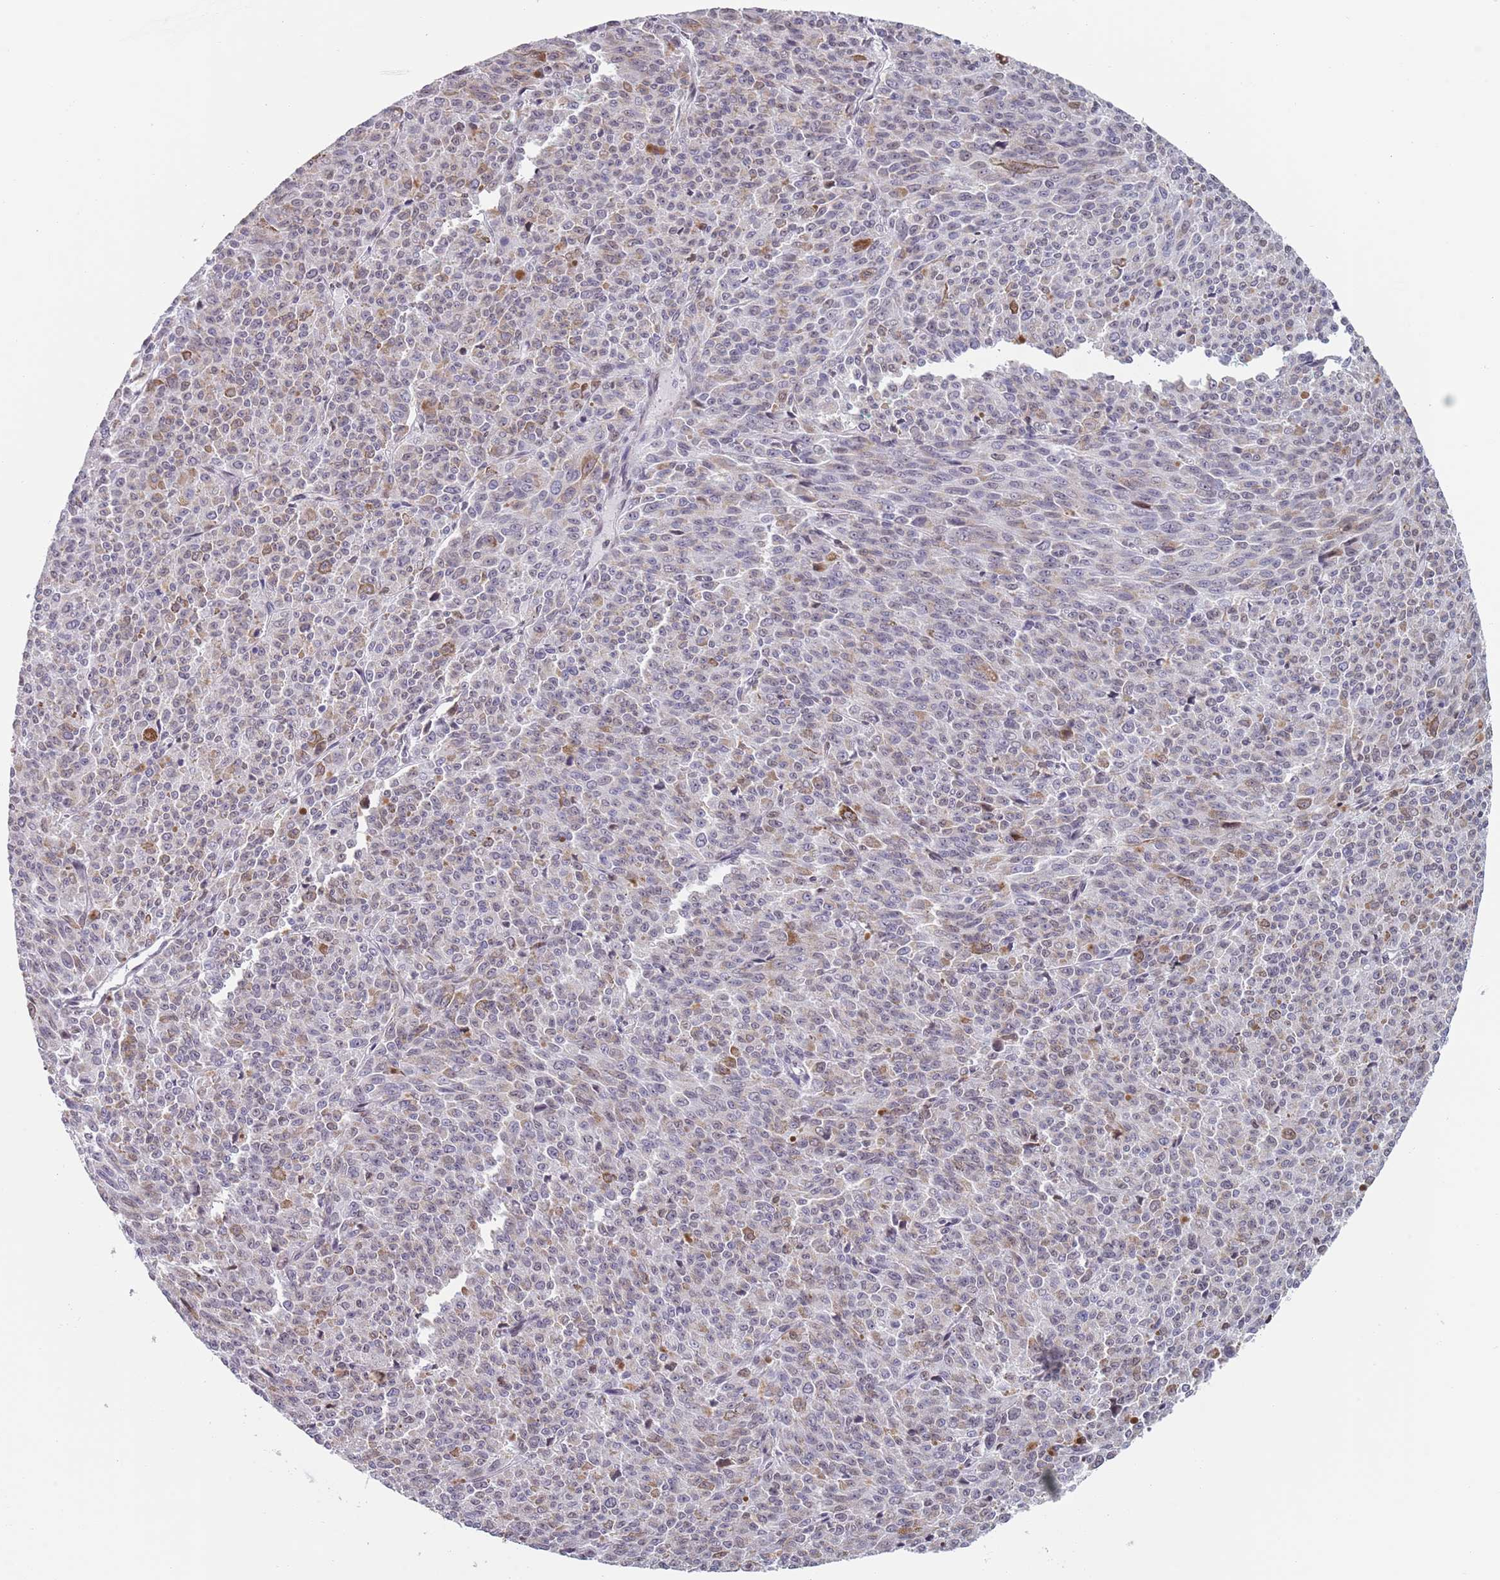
{"staining": {"intensity": "moderate", "quantity": "<25%", "location": "cytoplasmic/membranous"}, "tissue": "melanoma", "cell_type": "Tumor cells", "image_type": "cancer", "snomed": [{"axis": "morphology", "description": "Malignant melanoma, NOS"}, {"axis": "topography", "description": "Skin"}], "caption": "This is a histology image of immunohistochemistry staining of melanoma, which shows moderate staining in the cytoplasmic/membranous of tumor cells.", "gene": "MFSD12", "patient": {"sex": "female", "age": 52}}